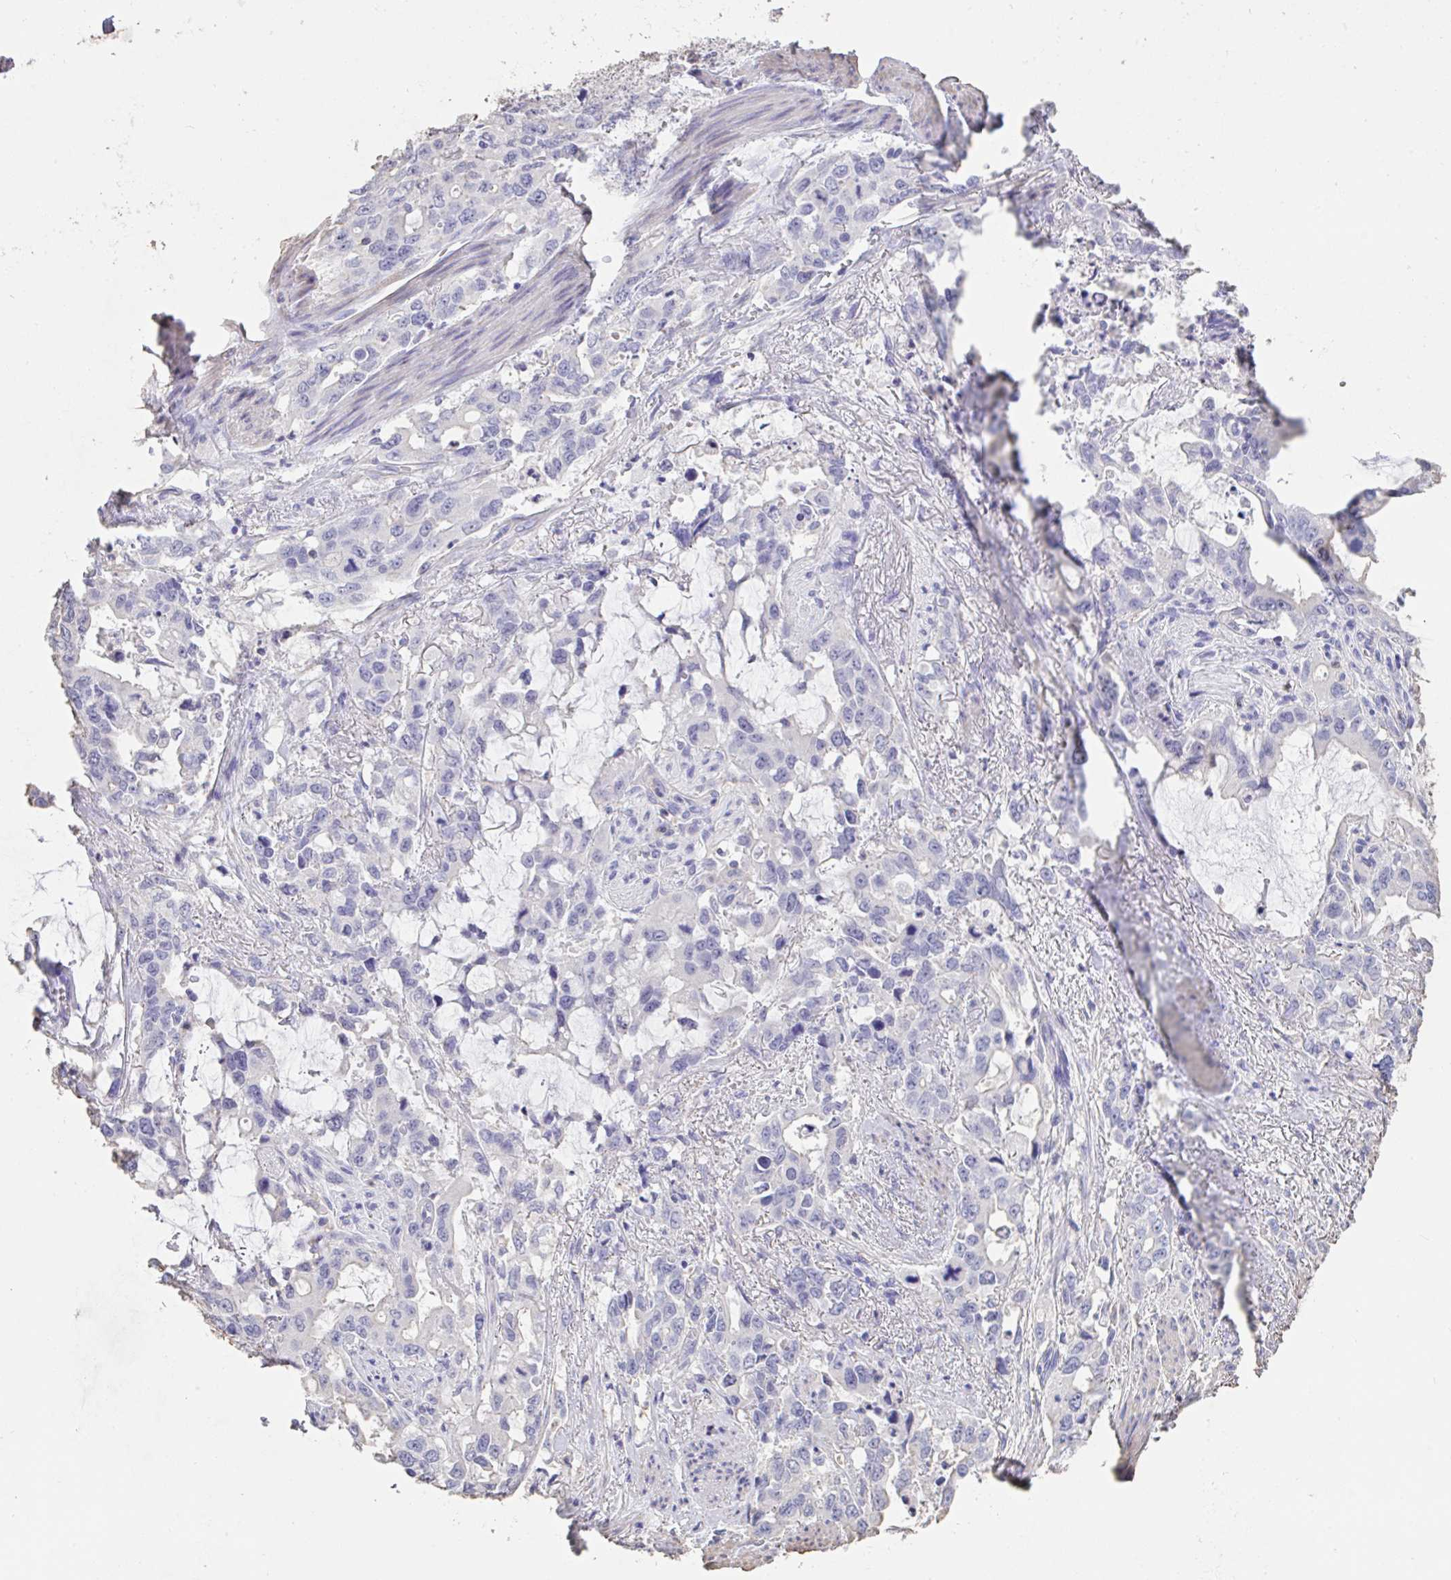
{"staining": {"intensity": "negative", "quantity": "none", "location": "none"}, "tissue": "stomach cancer", "cell_type": "Tumor cells", "image_type": "cancer", "snomed": [{"axis": "morphology", "description": "Adenocarcinoma, NOS"}, {"axis": "topography", "description": "Stomach, upper"}], "caption": "Protein analysis of stomach cancer displays no significant expression in tumor cells. (DAB IHC, high magnification).", "gene": "IL23R", "patient": {"sex": "male", "age": 85}}